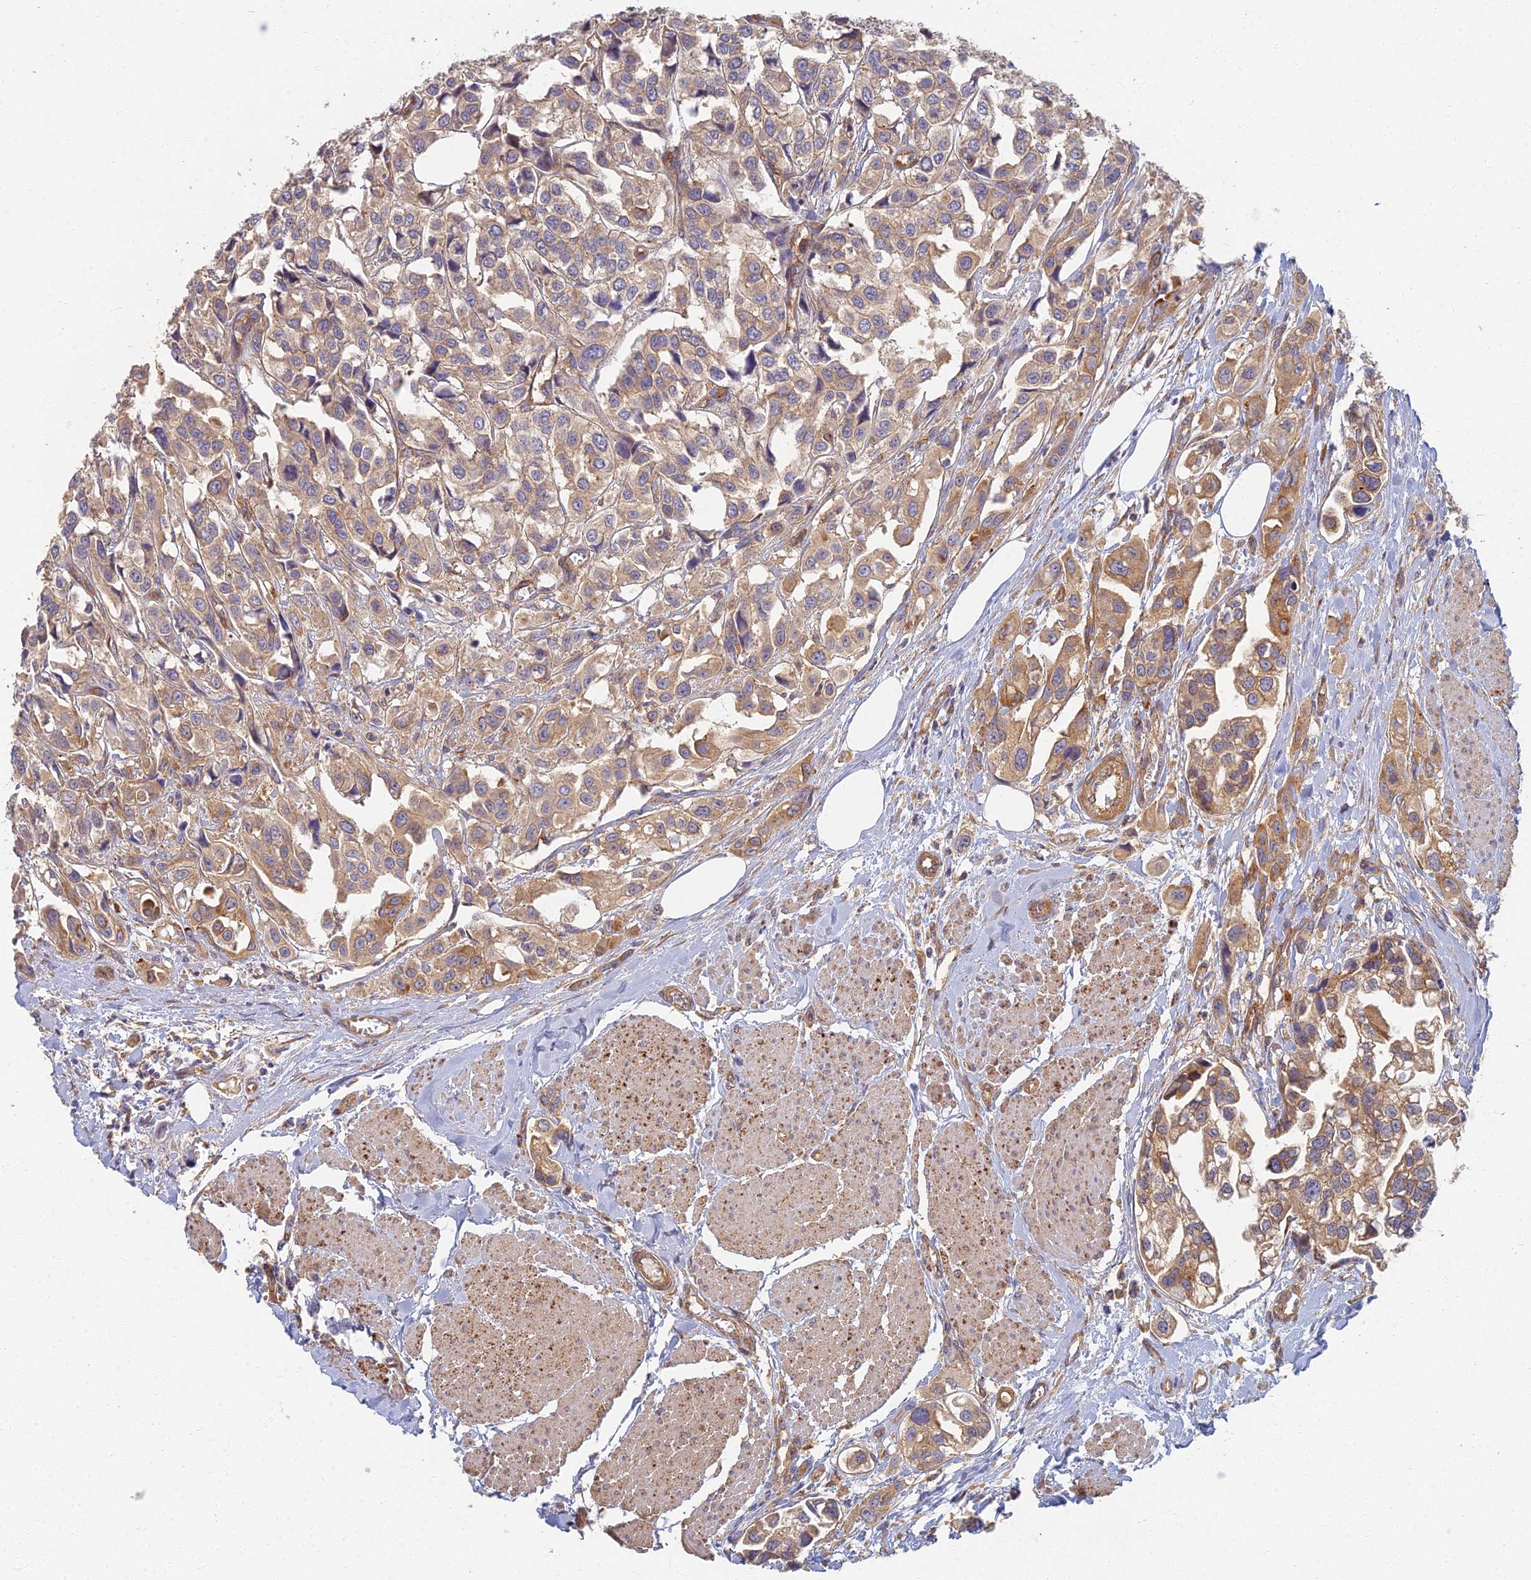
{"staining": {"intensity": "moderate", "quantity": "25%-75%", "location": "cytoplasmic/membranous"}, "tissue": "urothelial cancer", "cell_type": "Tumor cells", "image_type": "cancer", "snomed": [{"axis": "morphology", "description": "Urothelial carcinoma, High grade"}, {"axis": "topography", "description": "Urinary bladder"}], "caption": "IHC (DAB (3,3'-diaminobenzidine)) staining of urothelial cancer shows moderate cytoplasmic/membranous protein positivity in about 25%-75% of tumor cells.", "gene": "RBSN", "patient": {"sex": "male", "age": 67}}